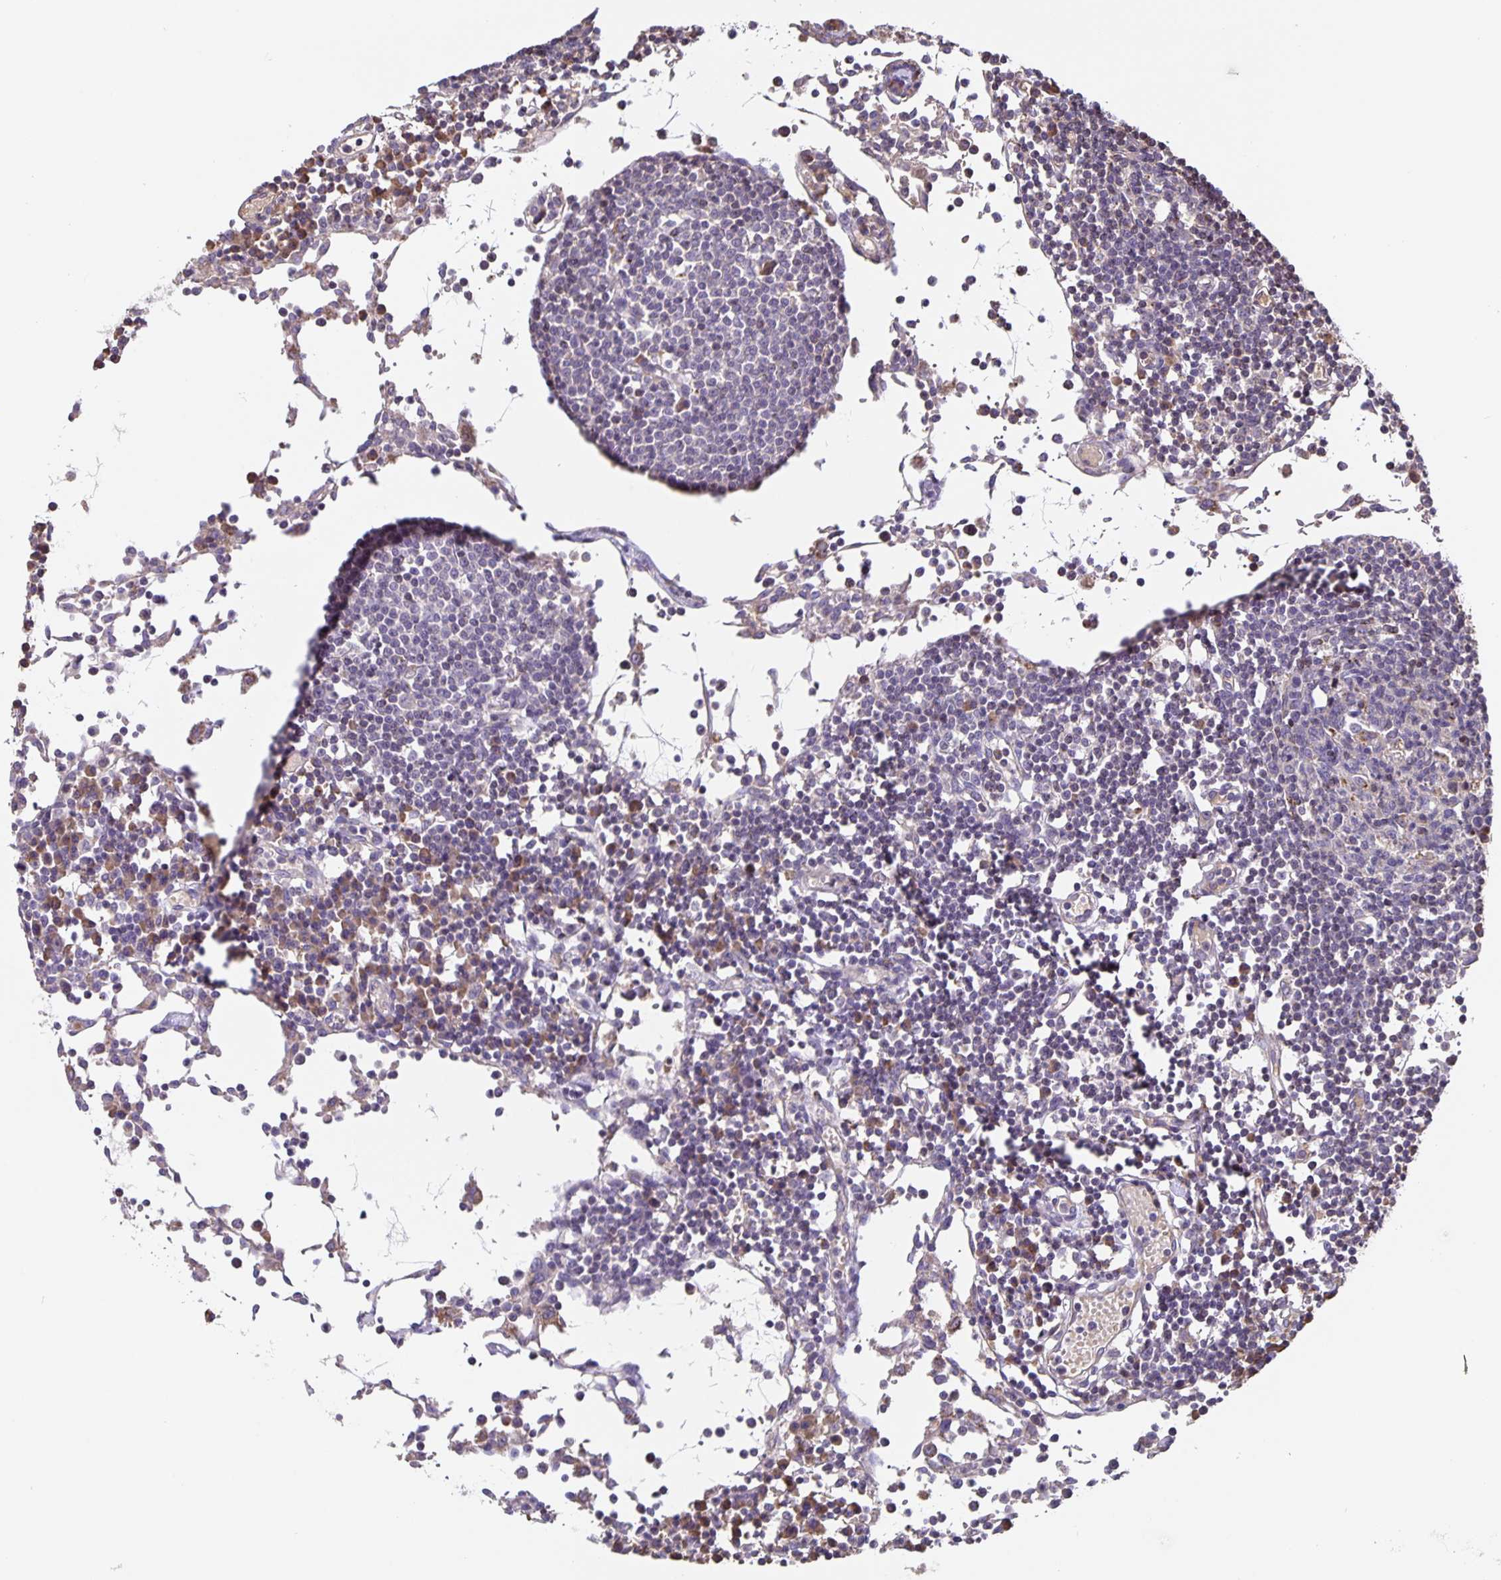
{"staining": {"intensity": "moderate", "quantity": "<25%", "location": "cytoplasmic/membranous"}, "tissue": "lymph node", "cell_type": "Germinal center cells", "image_type": "normal", "snomed": [{"axis": "morphology", "description": "Normal tissue, NOS"}, {"axis": "topography", "description": "Lymph node"}], "caption": "Brown immunohistochemical staining in benign lymph node reveals moderate cytoplasmic/membranous staining in about <25% of germinal center cells. The staining was performed using DAB, with brown indicating positive protein expression. Nuclei are stained blue with hematoxylin.", "gene": "TMEM71", "patient": {"sex": "female", "age": 78}}